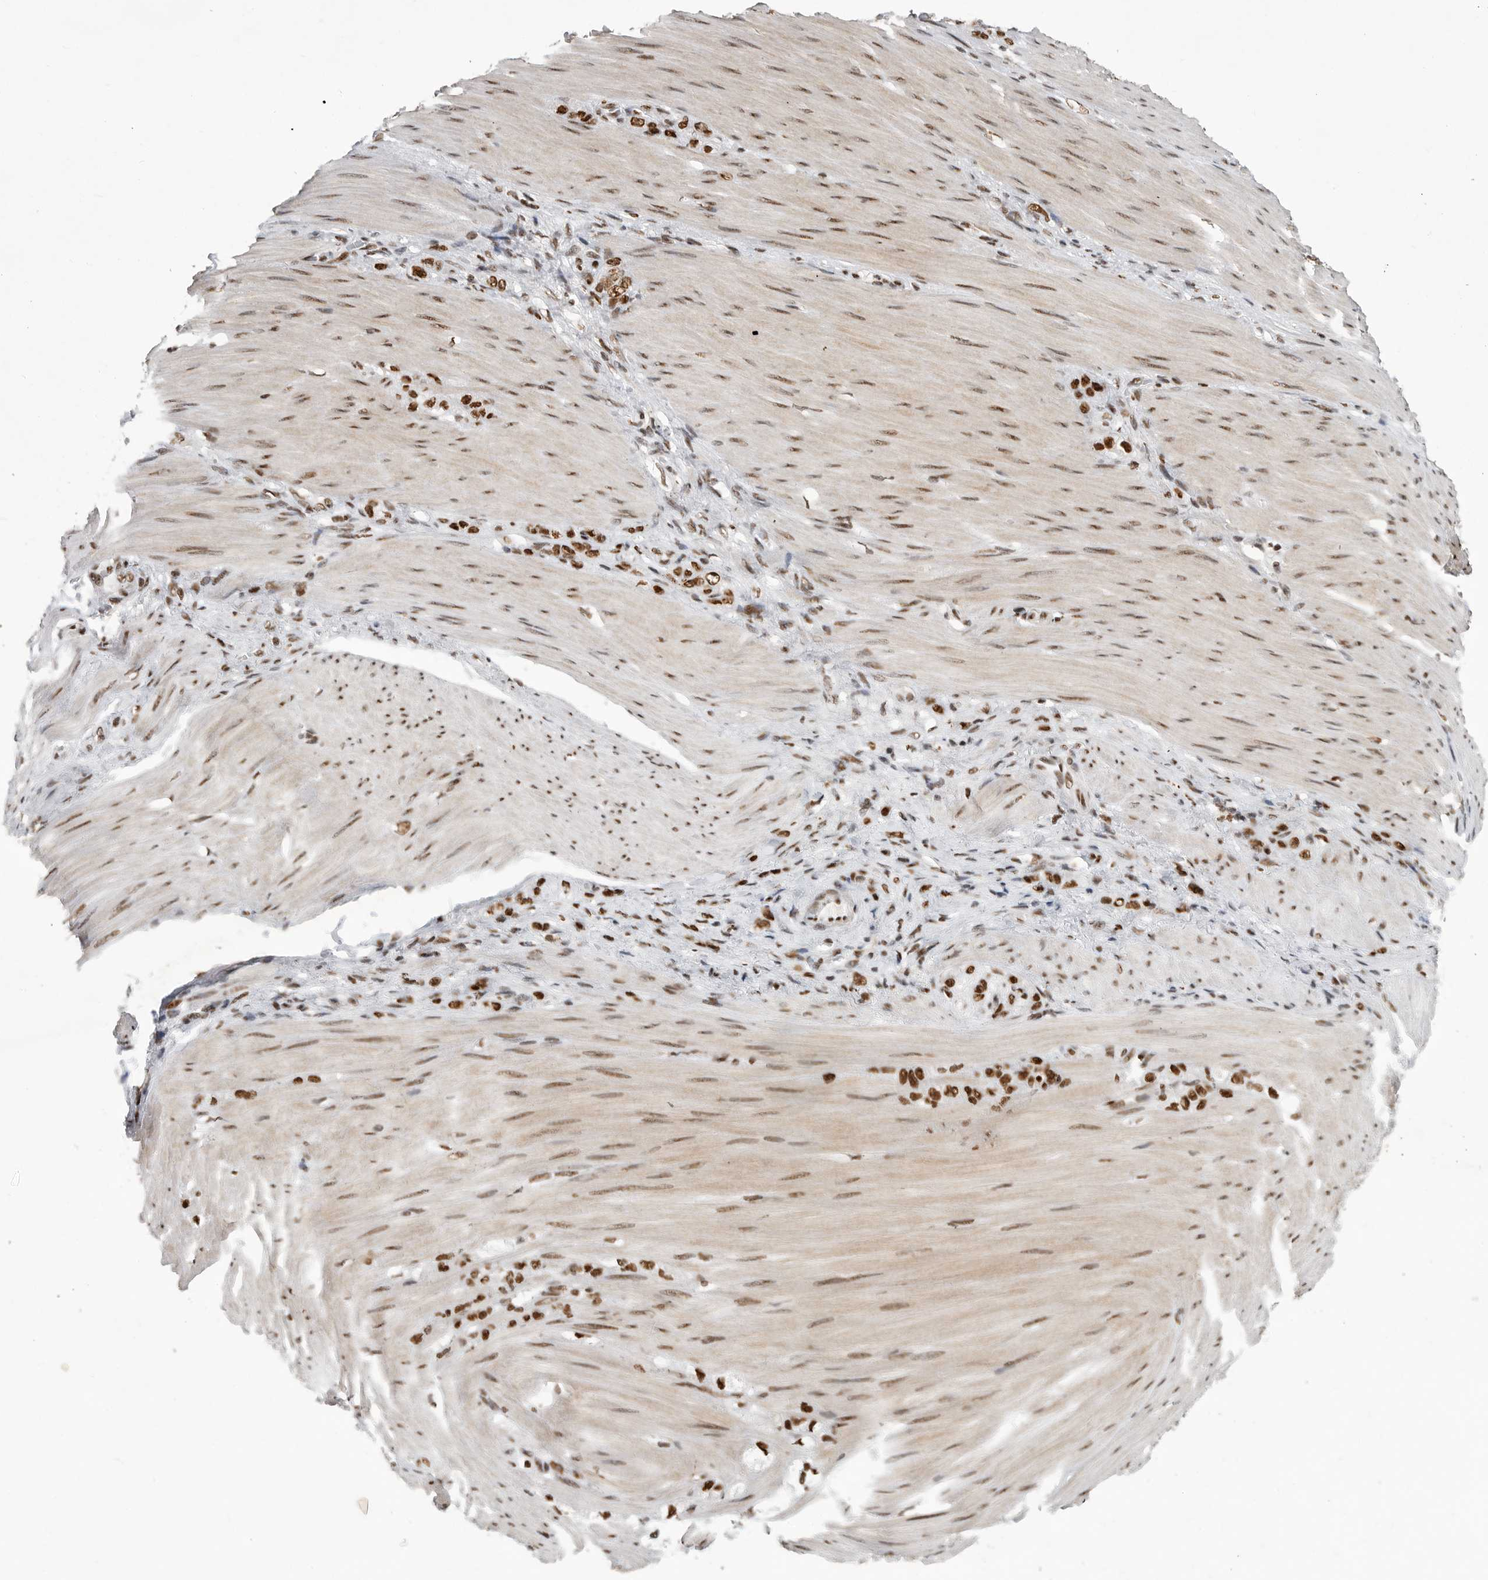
{"staining": {"intensity": "strong", "quantity": ">75%", "location": "nuclear"}, "tissue": "stomach cancer", "cell_type": "Tumor cells", "image_type": "cancer", "snomed": [{"axis": "morphology", "description": "Normal tissue, NOS"}, {"axis": "morphology", "description": "Adenocarcinoma, NOS"}, {"axis": "topography", "description": "Stomach"}], "caption": "Protein expression analysis of human stomach adenocarcinoma reveals strong nuclear expression in about >75% of tumor cells. The staining was performed using DAB (3,3'-diaminobenzidine), with brown indicating positive protein expression. Nuclei are stained blue with hematoxylin.", "gene": "BCLAF1", "patient": {"sex": "male", "age": 82}}